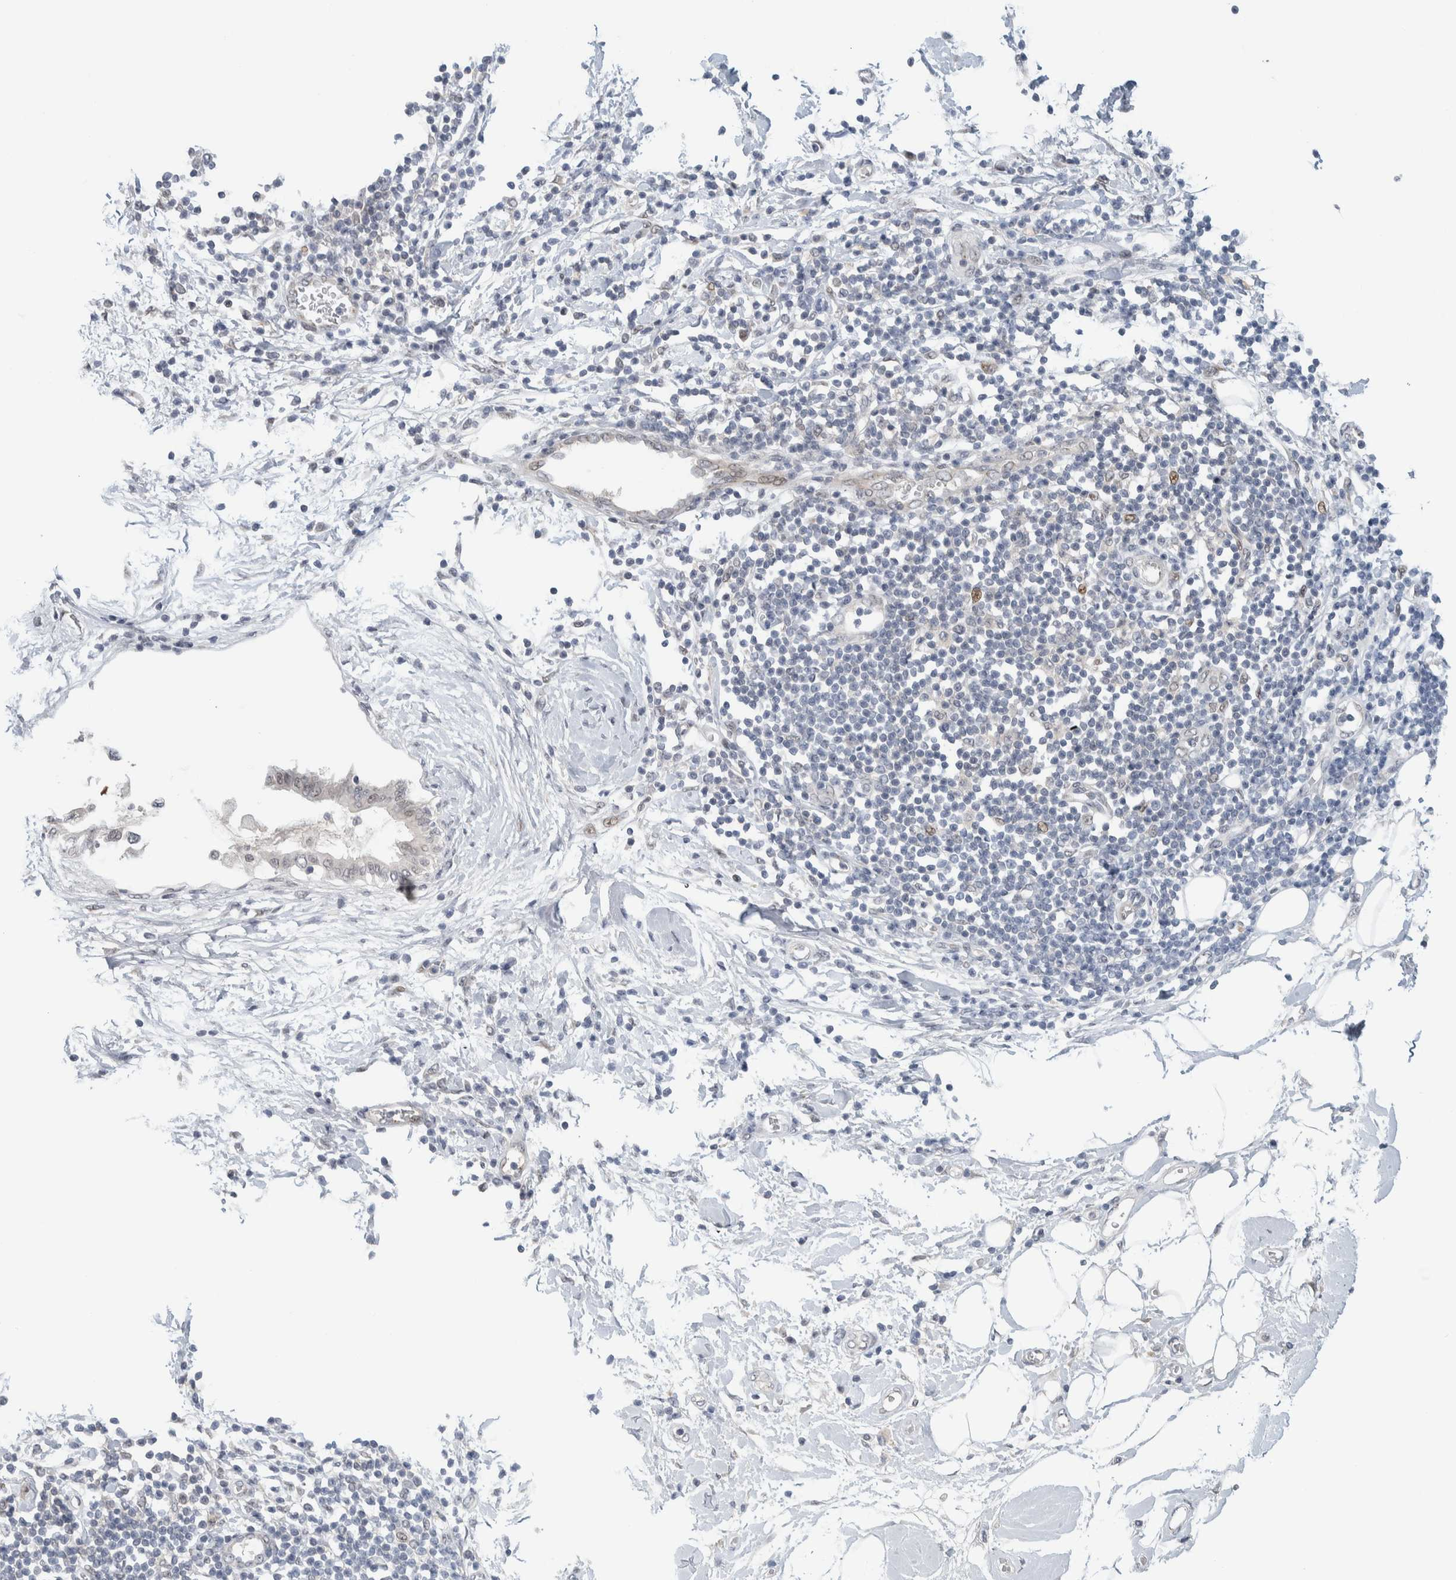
{"staining": {"intensity": "negative", "quantity": "none", "location": "none"}, "tissue": "pancreatic cancer", "cell_type": "Tumor cells", "image_type": "cancer", "snomed": [{"axis": "morphology", "description": "Normal tissue, NOS"}, {"axis": "morphology", "description": "Adenocarcinoma, NOS"}, {"axis": "topography", "description": "Pancreas"}, {"axis": "topography", "description": "Duodenum"}], "caption": "Tumor cells are negative for brown protein staining in adenocarcinoma (pancreatic).", "gene": "NCR3LG1", "patient": {"sex": "female", "age": 60}}